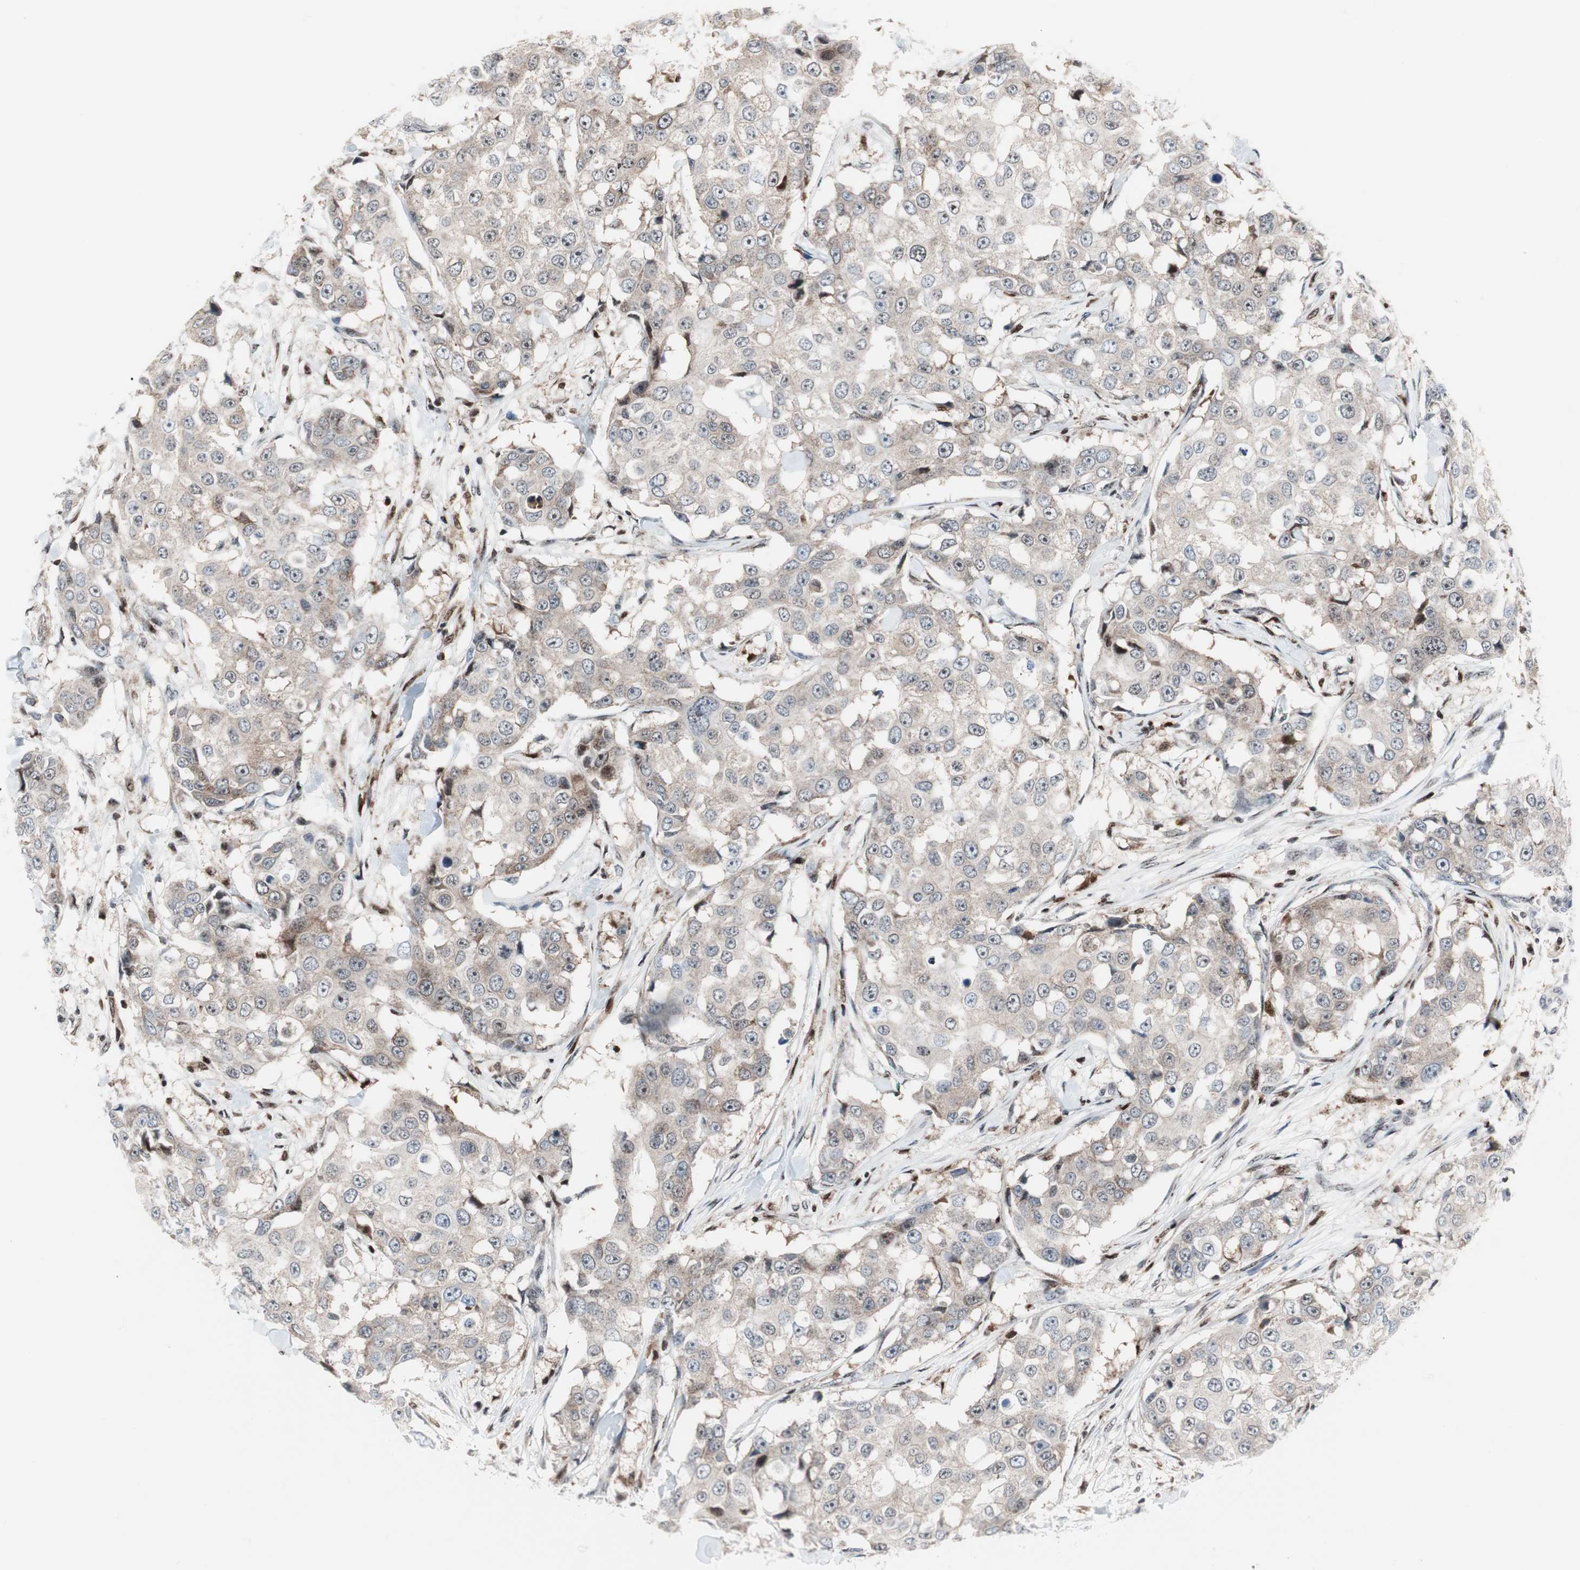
{"staining": {"intensity": "weak", "quantity": "25%-75%", "location": "cytoplasmic/membranous"}, "tissue": "breast cancer", "cell_type": "Tumor cells", "image_type": "cancer", "snomed": [{"axis": "morphology", "description": "Duct carcinoma"}, {"axis": "topography", "description": "Breast"}], "caption": "An immunohistochemistry image of tumor tissue is shown. Protein staining in brown labels weak cytoplasmic/membranous positivity in breast intraductal carcinoma within tumor cells.", "gene": "RGS10", "patient": {"sex": "female", "age": 27}}